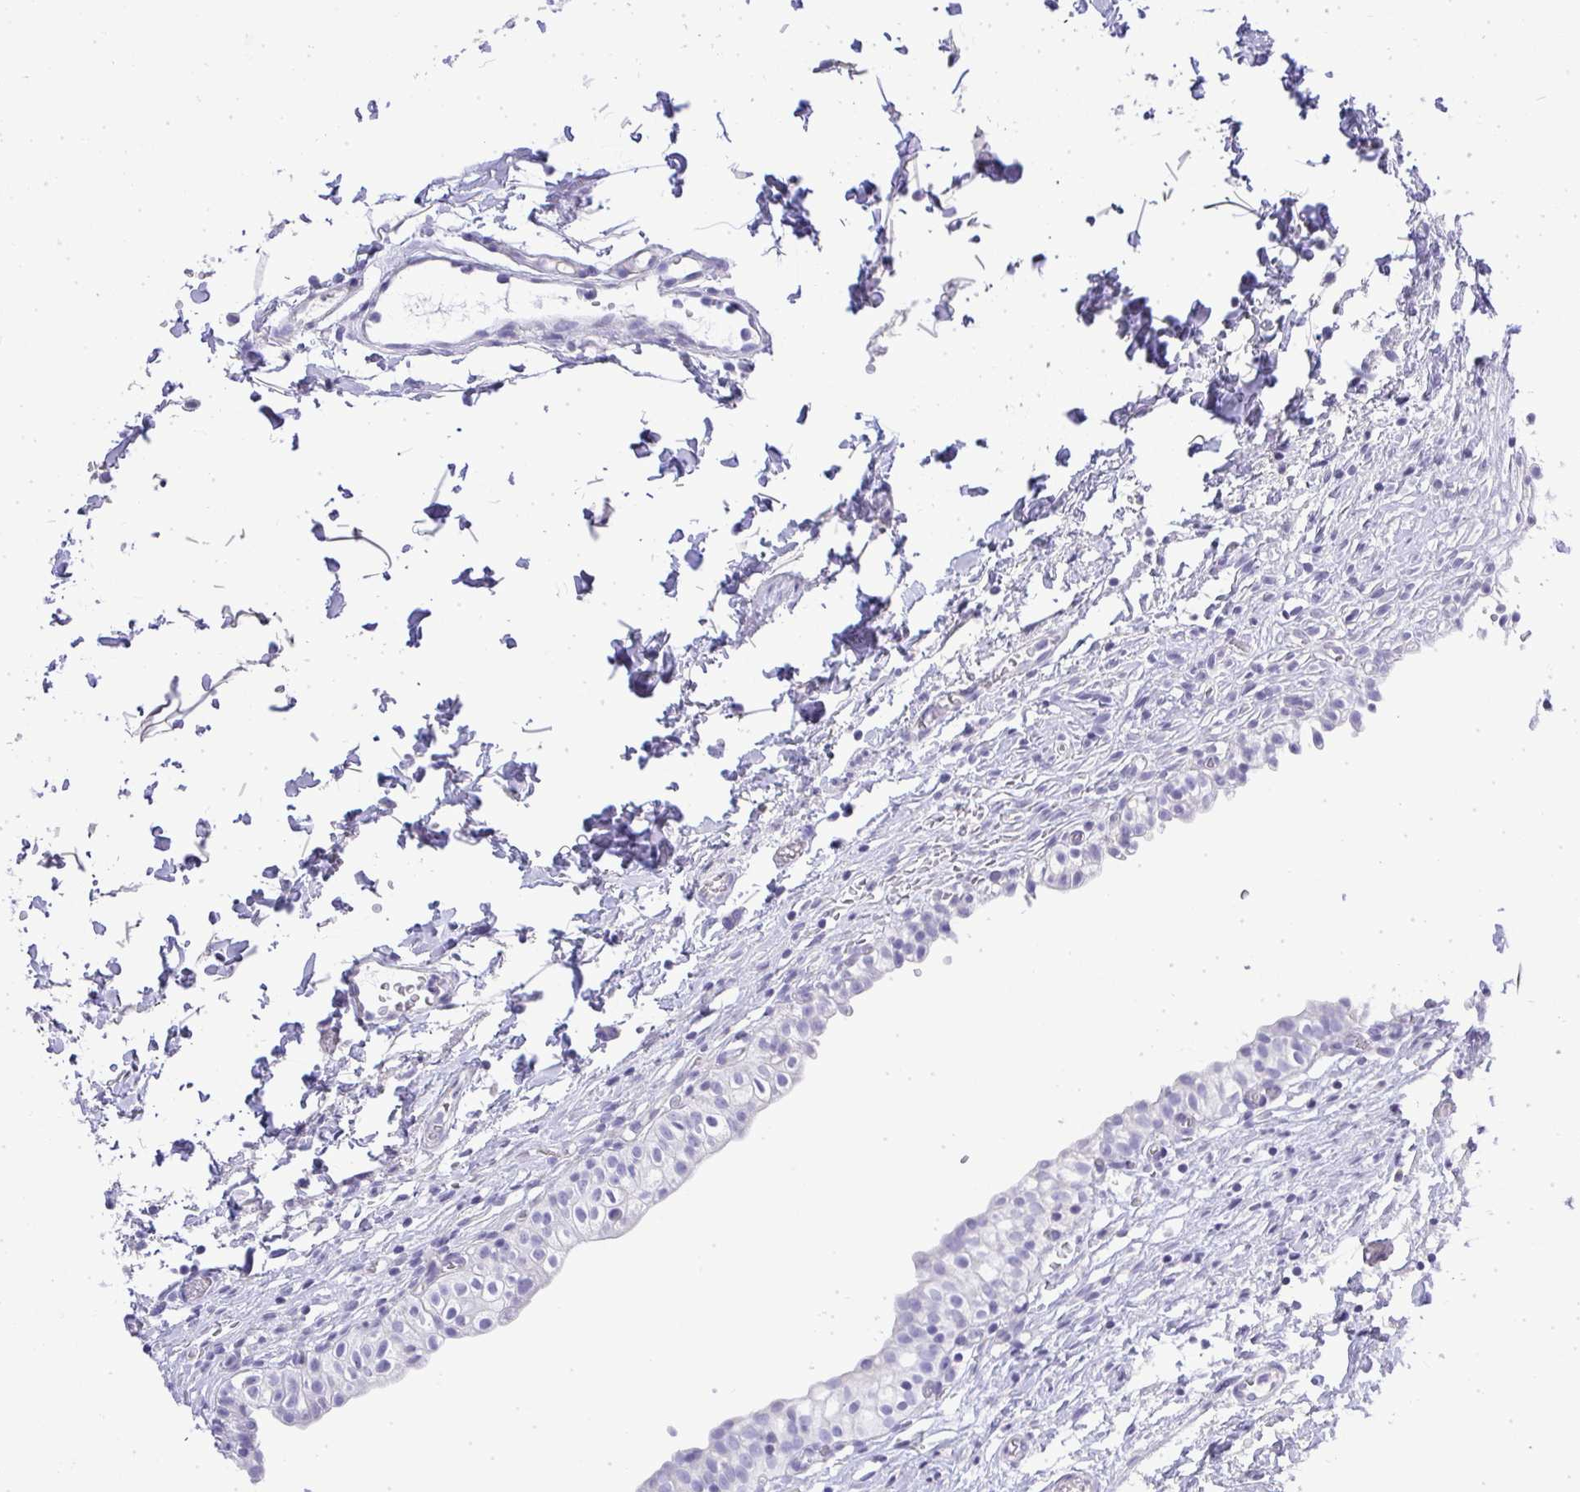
{"staining": {"intensity": "negative", "quantity": "none", "location": "none"}, "tissue": "urinary bladder", "cell_type": "Urothelial cells", "image_type": "normal", "snomed": [{"axis": "morphology", "description": "Normal tissue, NOS"}, {"axis": "topography", "description": "Urinary bladder"}, {"axis": "topography", "description": "Peripheral nerve tissue"}], "caption": "DAB immunohistochemical staining of normal human urinary bladder displays no significant staining in urothelial cells. The staining was performed using DAB to visualize the protein expression in brown, while the nuclei were stained in blue with hematoxylin (Magnification: 20x).", "gene": "PLPPR3", "patient": {"sex": "male", "age": 55}}